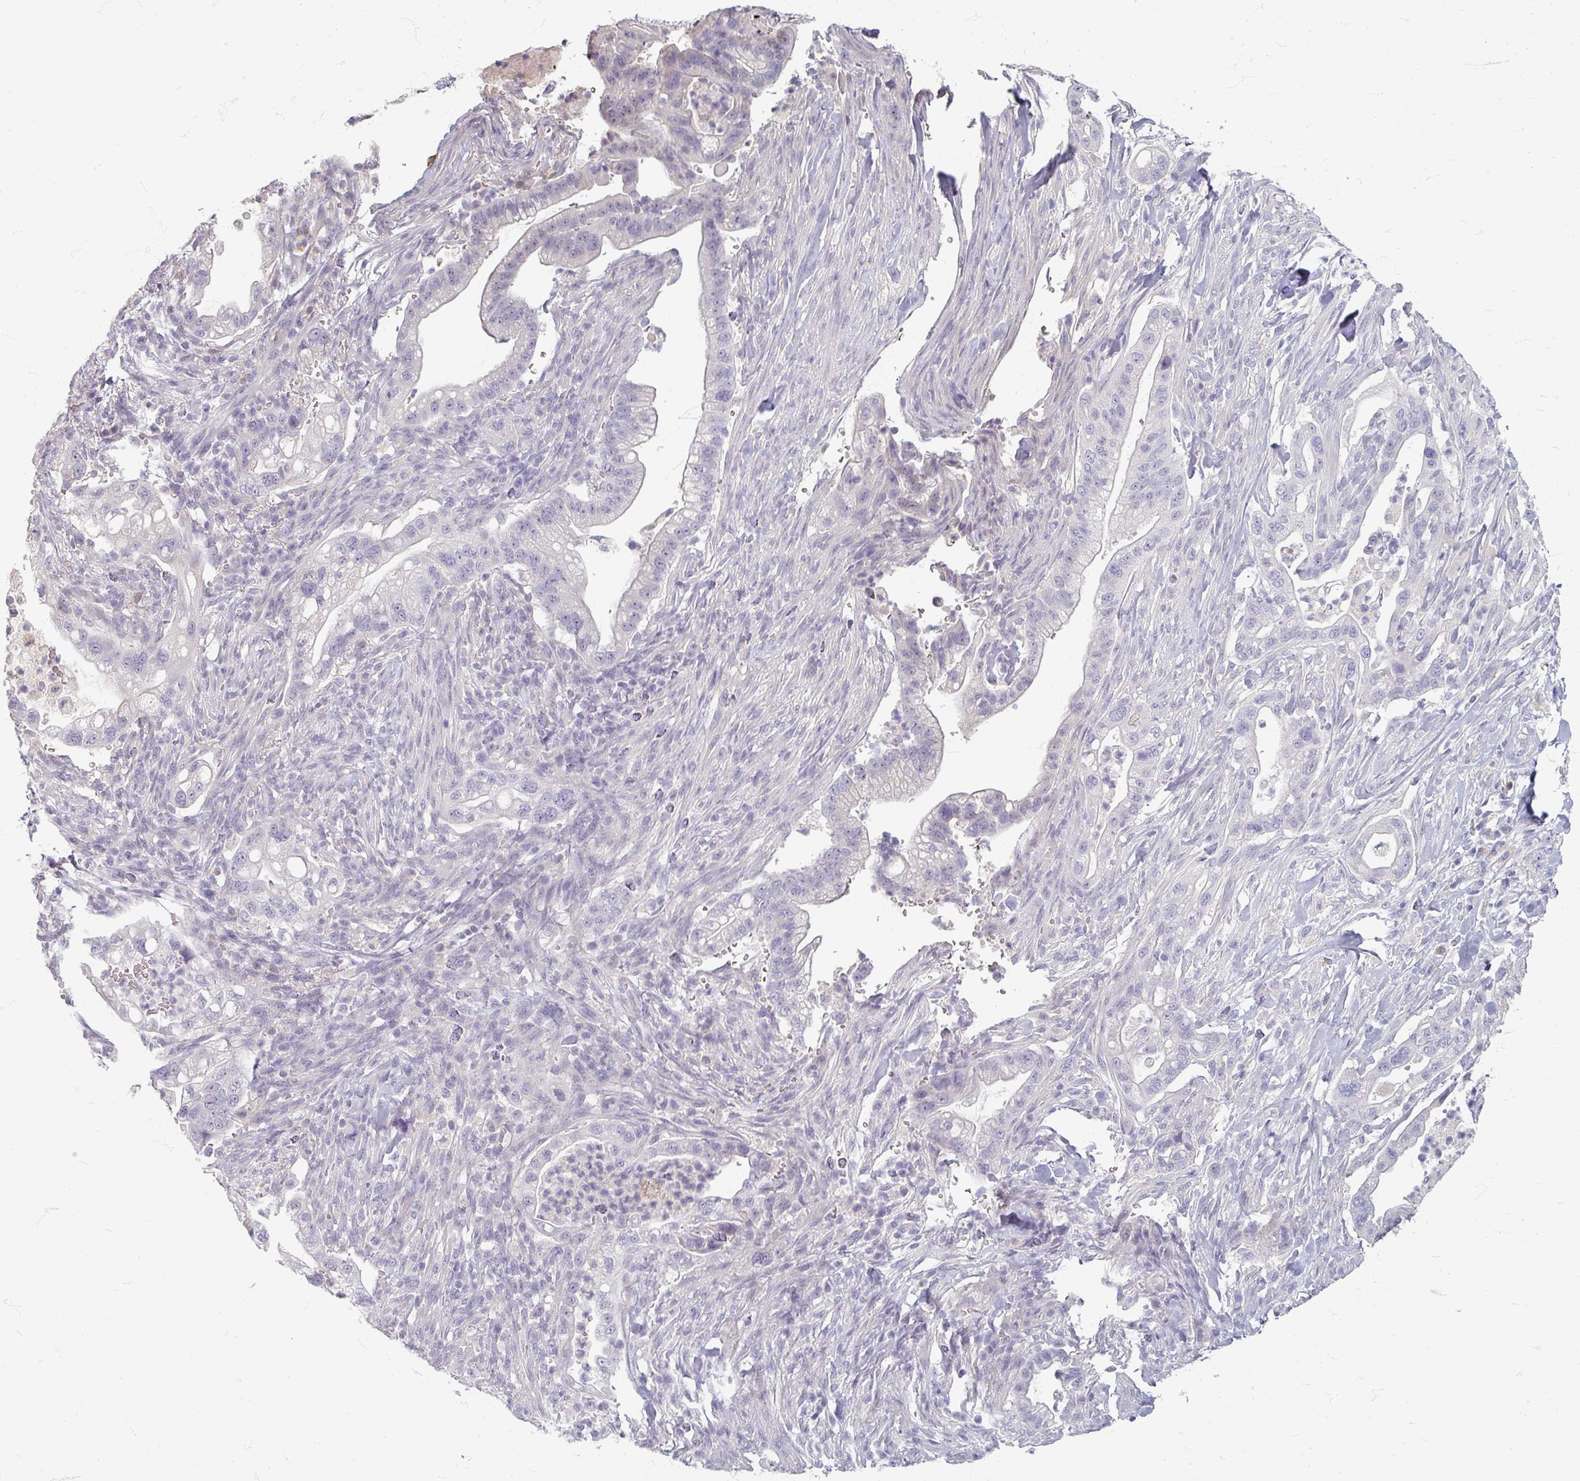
{"staining": {"intensity": "negative", "quantity": "none", "location": "none"}, "tissue": "pancreatic cancer", "cell_type": "Tumor cells", "image_type": "cancer", "snomed": [{"axis": "morphology", "description": "Adenocarcinoma, NOS"}, {"axis": "topography", "description": "Pancreas"}], "caption": "Immunohistochemistry (IHC) histopathology image of adenocarcinoma (pancreatic) stained for a protein (brown), which demonstrates no positivity in tumor cells. The staining is performed using DAB (3,3'-diaminobenzidine) brown chromogen with nuclei counter-stained in using hematoxylin.", "gene": "ZNF878", "patient": {"sex": "male", "age": 44}}